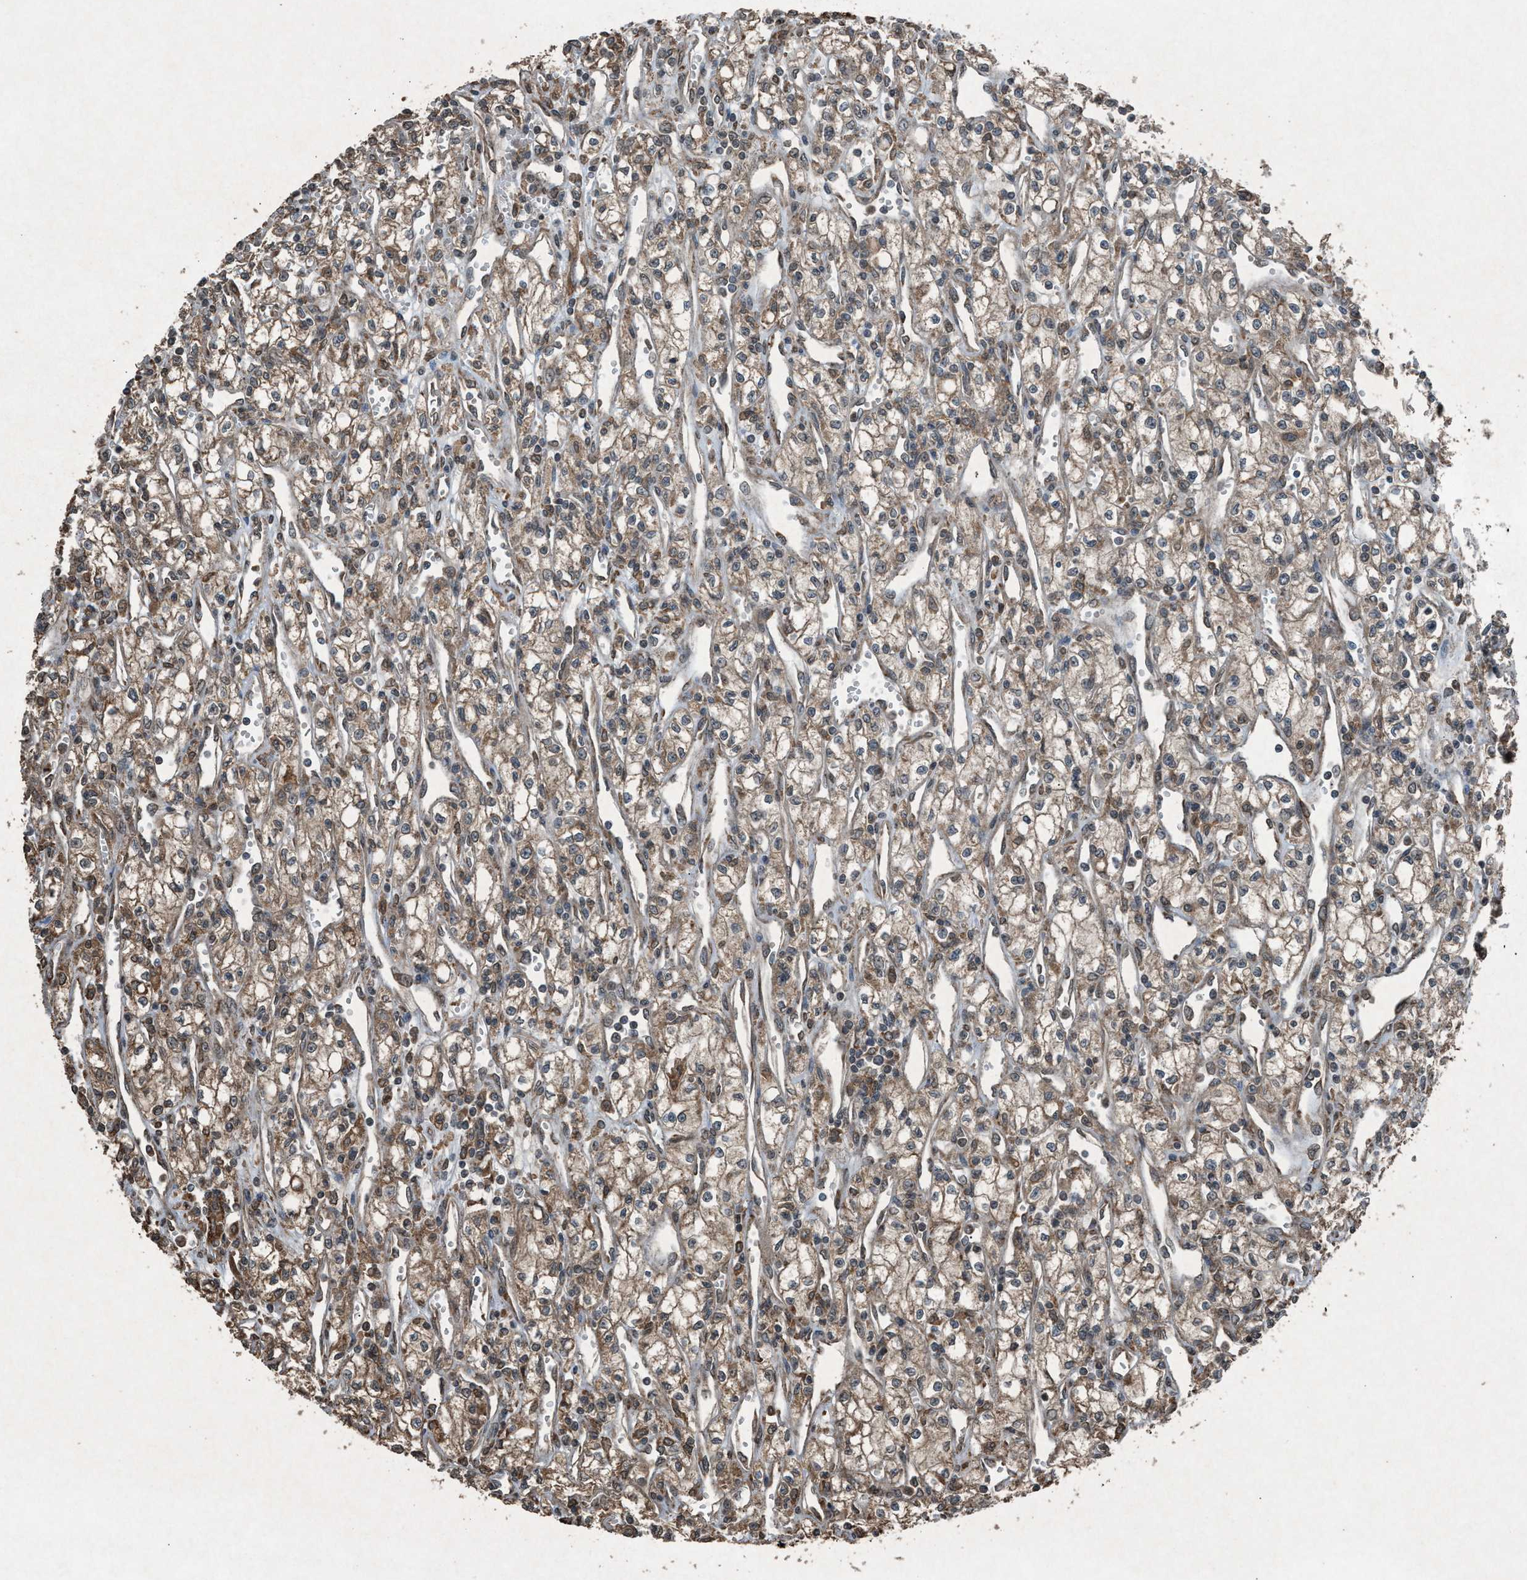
{"staining": {"intensity": "weak", "quantity": ">75%", "location": "cytoplasmic/membranous"}, "tissue": "renal cancer", "cell_type": "Tumor cells", "image_type": "cancer", "snomed": [{"axis": "morphology", "description": "Adenocarcinoma, NOS"}, {"axis": "topography", "description": "Kidney"}], "caption": "Renal cancer was stained to show a protein in brown. There is low levels of weak cytoplasmic/membranous positivity in approximately >75% of tumor cells. The staining was performed using DAB to visualize the protein expression in brown, while the nuclei were stained in blue with hematoxylin (Magnification: 20x).", "gene": "CALR", "patient": {"sex": "male", "age": 59}}